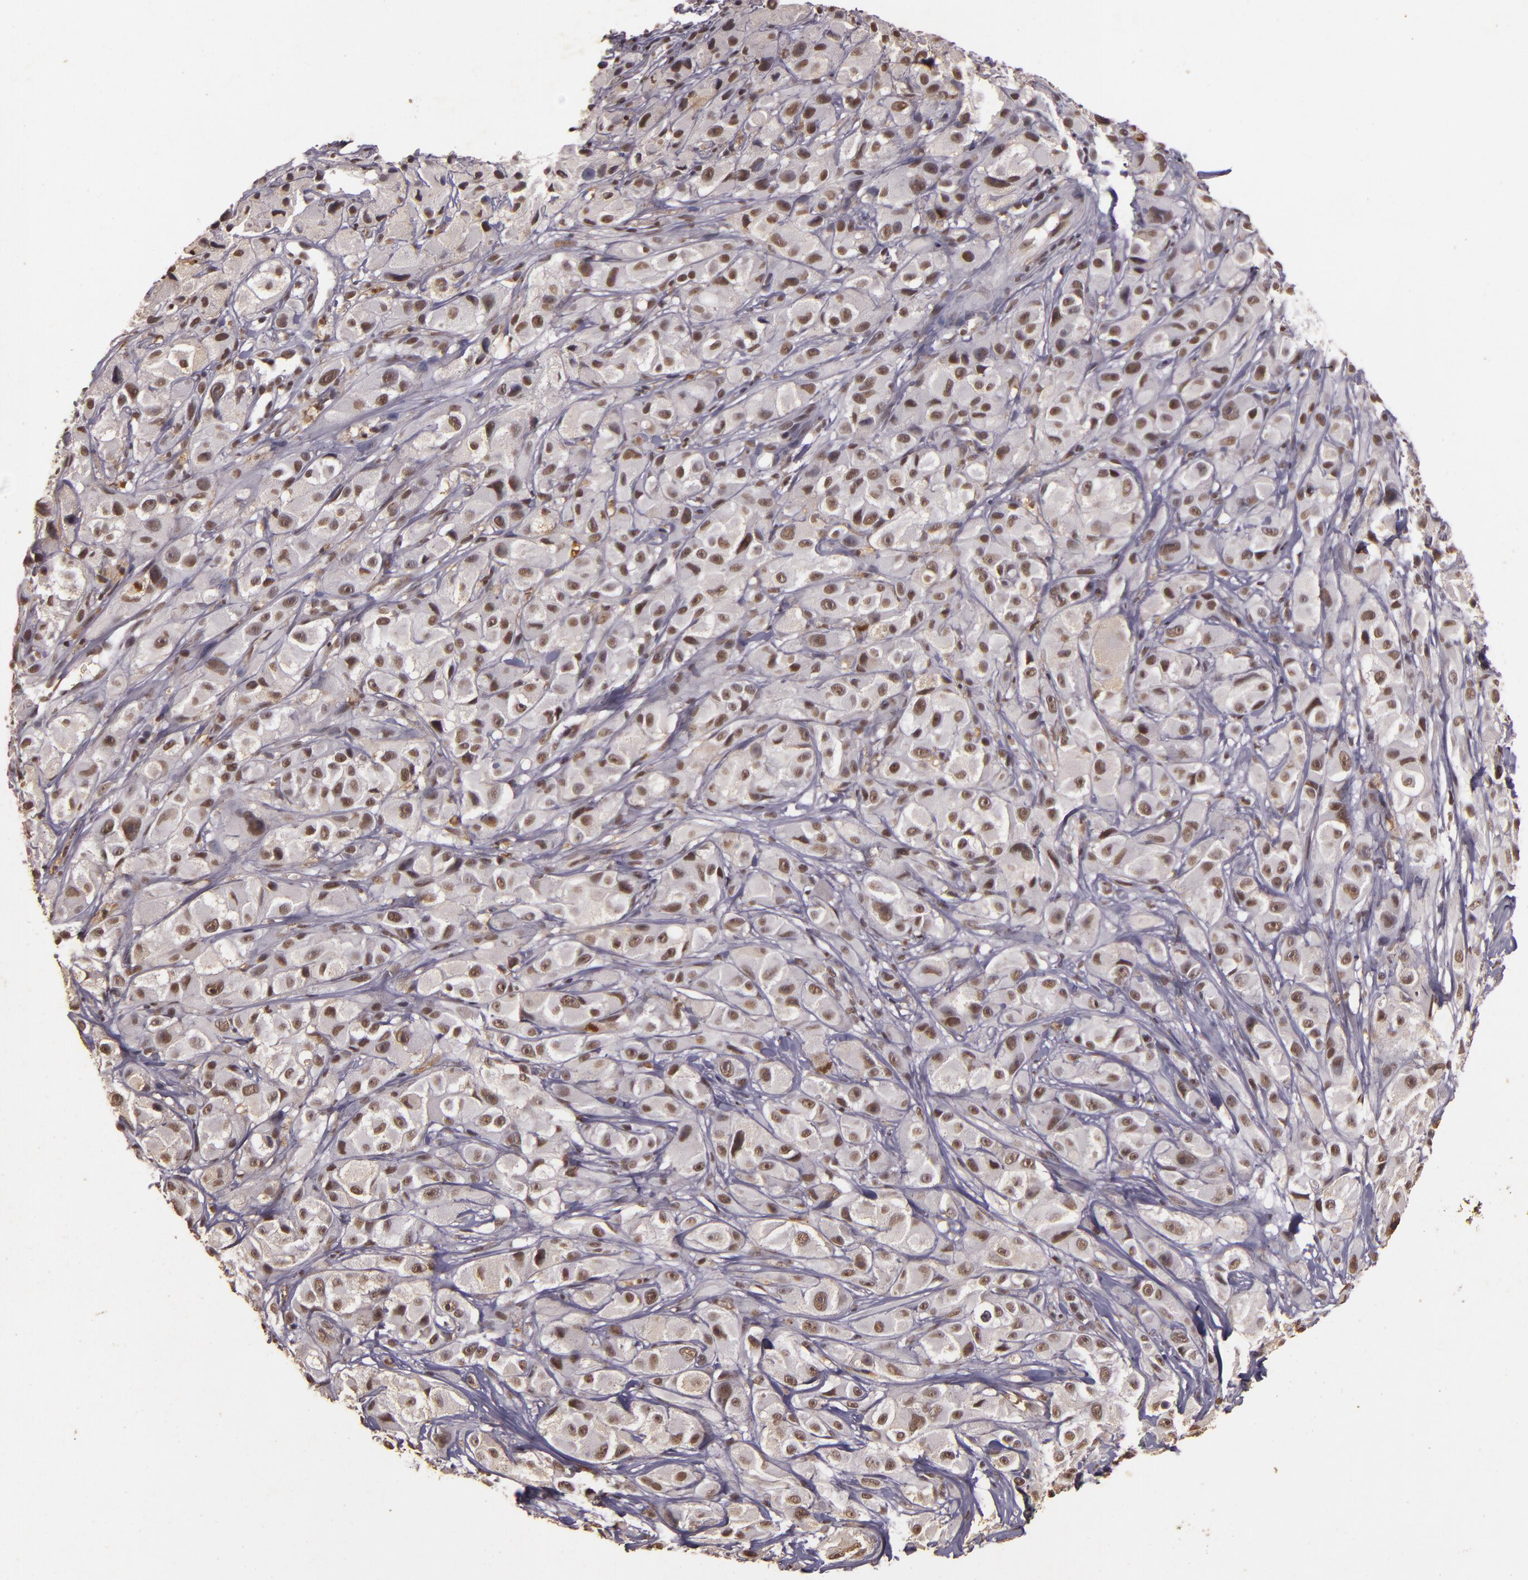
{"staining": {"intensity": "weak", "quantity": ">75%", "location": "nuclear"}, "tissue": "melanoma", "cell_type": "Tumor cells", "image_type": "cancer", "snomed": [{"axis": "morphology", "description": "Malignant melanoma, NOS"}, {"axis": "topography", "description": "Skin"}], "caption": "Immunohistochemical staining of human melanoma displays low levels of weak nuclear protein staining in approximately >75% of tumor cells.", "gene": "CBX3", "patient": {"sex": "male", "age": 56}}